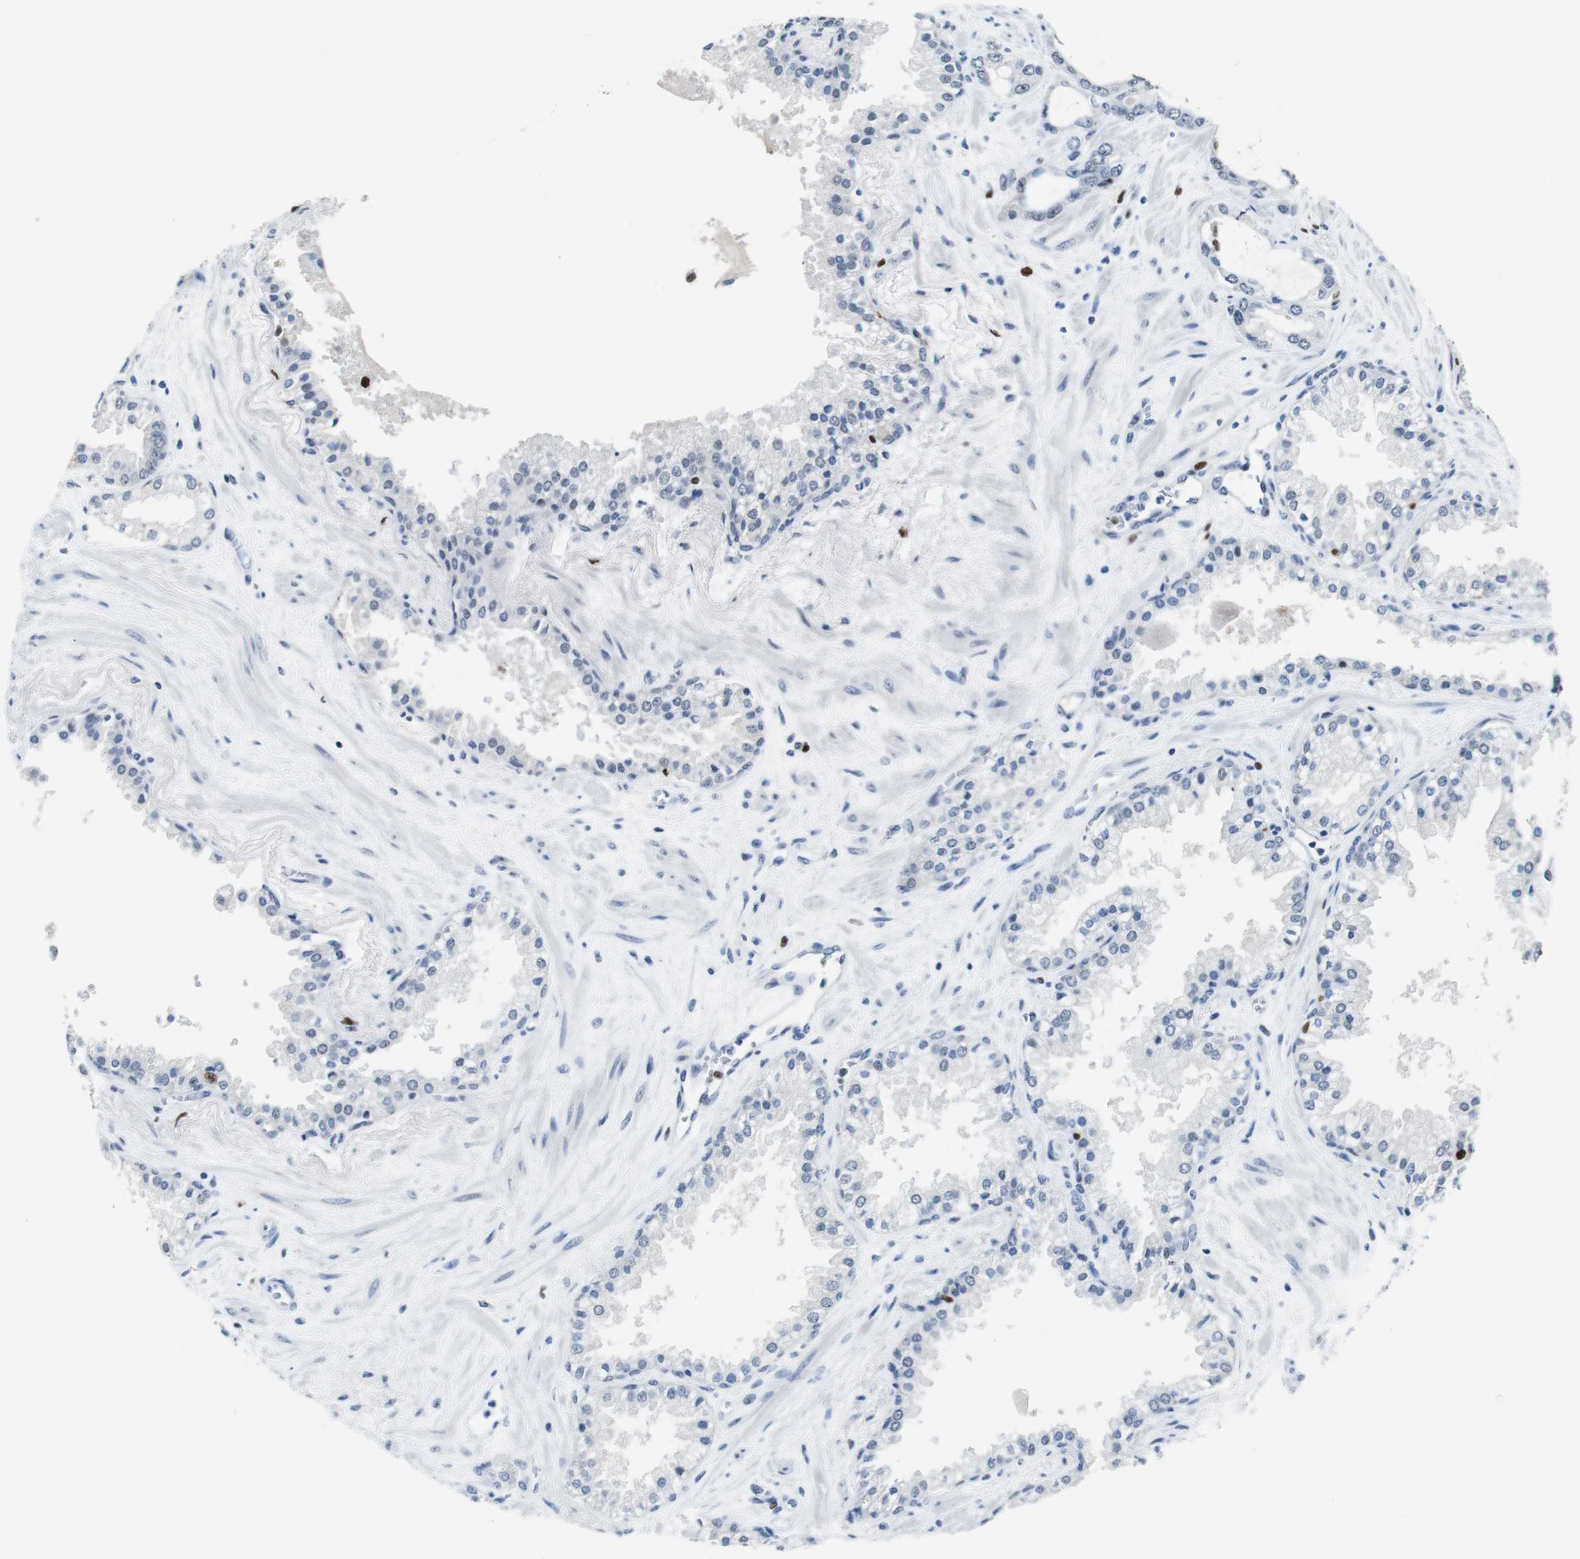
{"staining": {"intensity": "negative", "quantity": "none", "location": "none"}, "tissue": "prostate cancer", "cell_type": "Tumor cells", "image_type": "cancer", "snomed": [{"axis": "morphology", "description": "Adenocarcinoma, Low grade"}, {"axis": "topography", "description": "Prostate"}], "caption": "This micrograph is of low-grade adenocarcinoma (prostate) stained with immunohistochemistry (IHC) to label a protein in brown with the nuclei are counter-stained blue. There is no positivity in tumor cells.", "gene": "IRF8", "patient": {"sex": "male", "age": 60}}